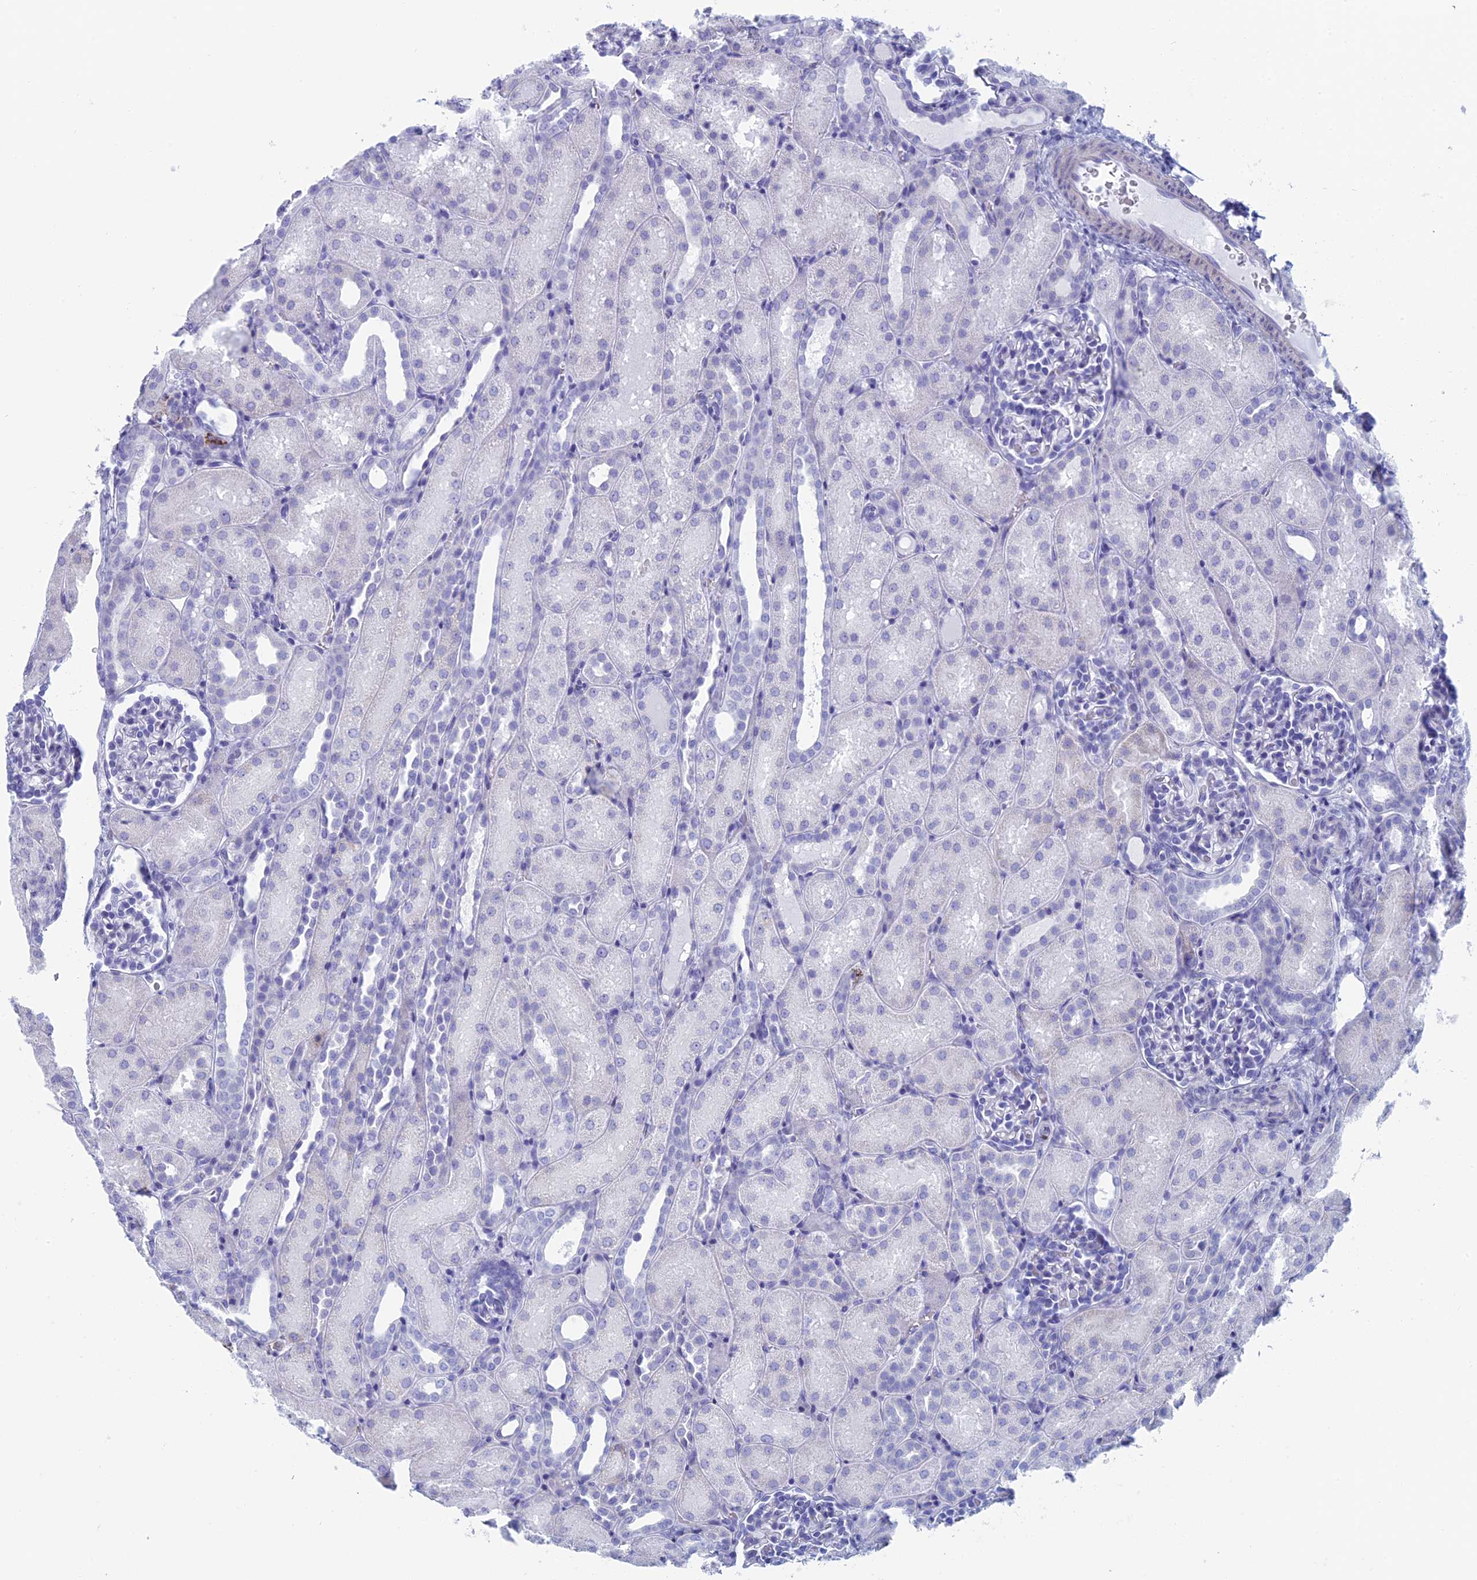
{"staining": {"intensity": "negative", "quantity": "none", "location": "none"}, "tissue": "kidney", "cell_type": "Cells in glomeruli", "image_type": "normal", "snomed": [{"axis": "morphology", "description": "Normal tissue, NOS"}, {"axis": "topography", "description": "Kidney"}], "caption": "Micrograph shows no significant protein positivity in cells in glomeruli of unremarkable kidney.", "gene": "ALMS1", "patient": {"sex": "male", "age": 1}}